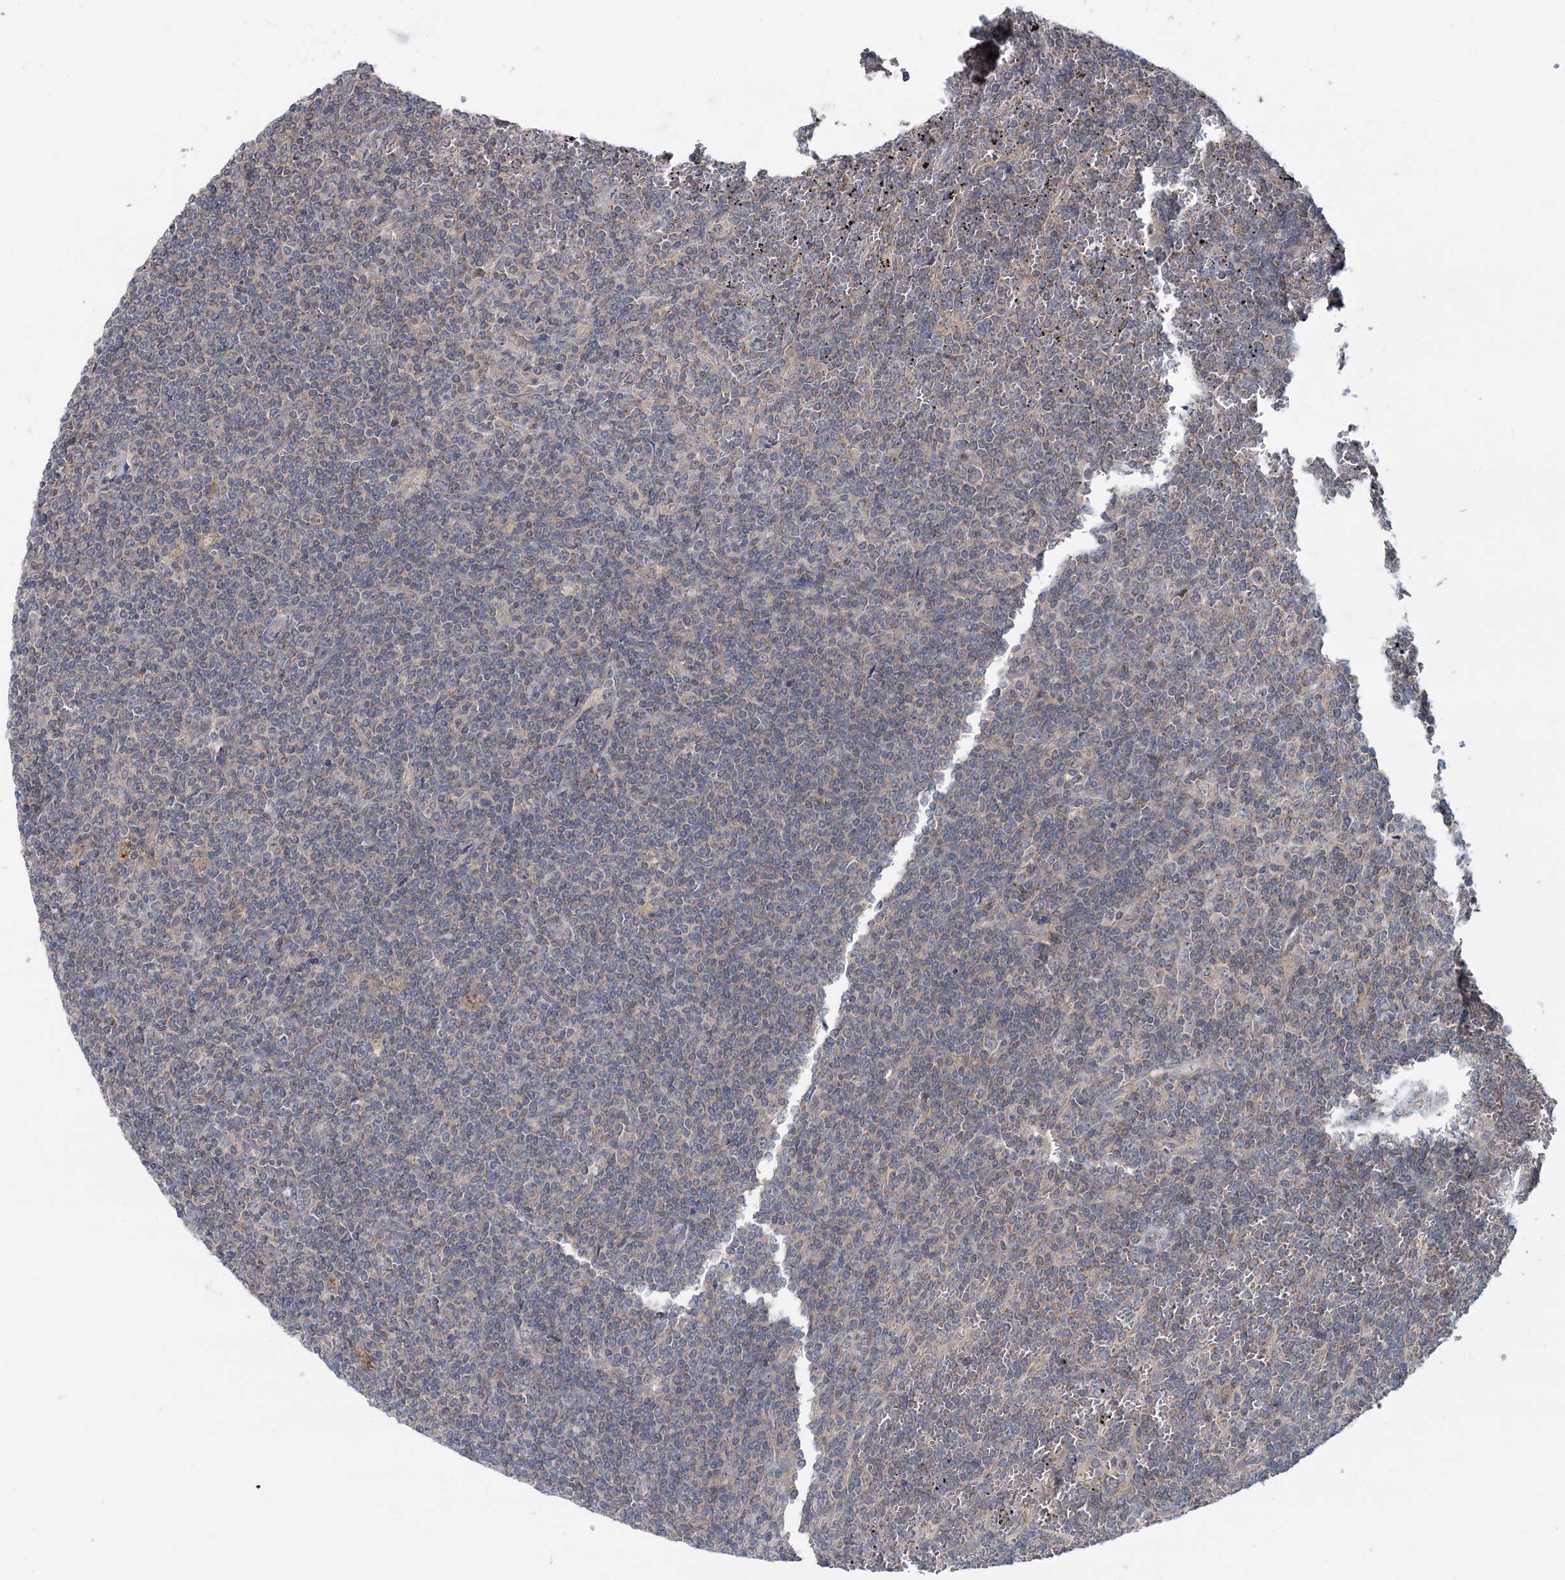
{"staining": {"intensity": "negative", "quantity": "none", "location": "none"}, "tissue": "lymphoma", "cell_type": "Tumor cells", "image_type": "cancer", "snomed": [{"axis": "morphology", "description": "Malignant lymphoma, non-Hodgkin's type, Low grade"}, {"axis": "topography", "description": "Spleen"}], "caption": "Immunohistochemistry image of neoplastic tissue: human low-grade malignant lymphoma, non-Hodgkin's type stained with DAB (3,3'-diaminobenzidine) displays no significant protein positivity in tumor cells.", "gene": "RNF25", "patient": {"sex": "female", "age": 19}}